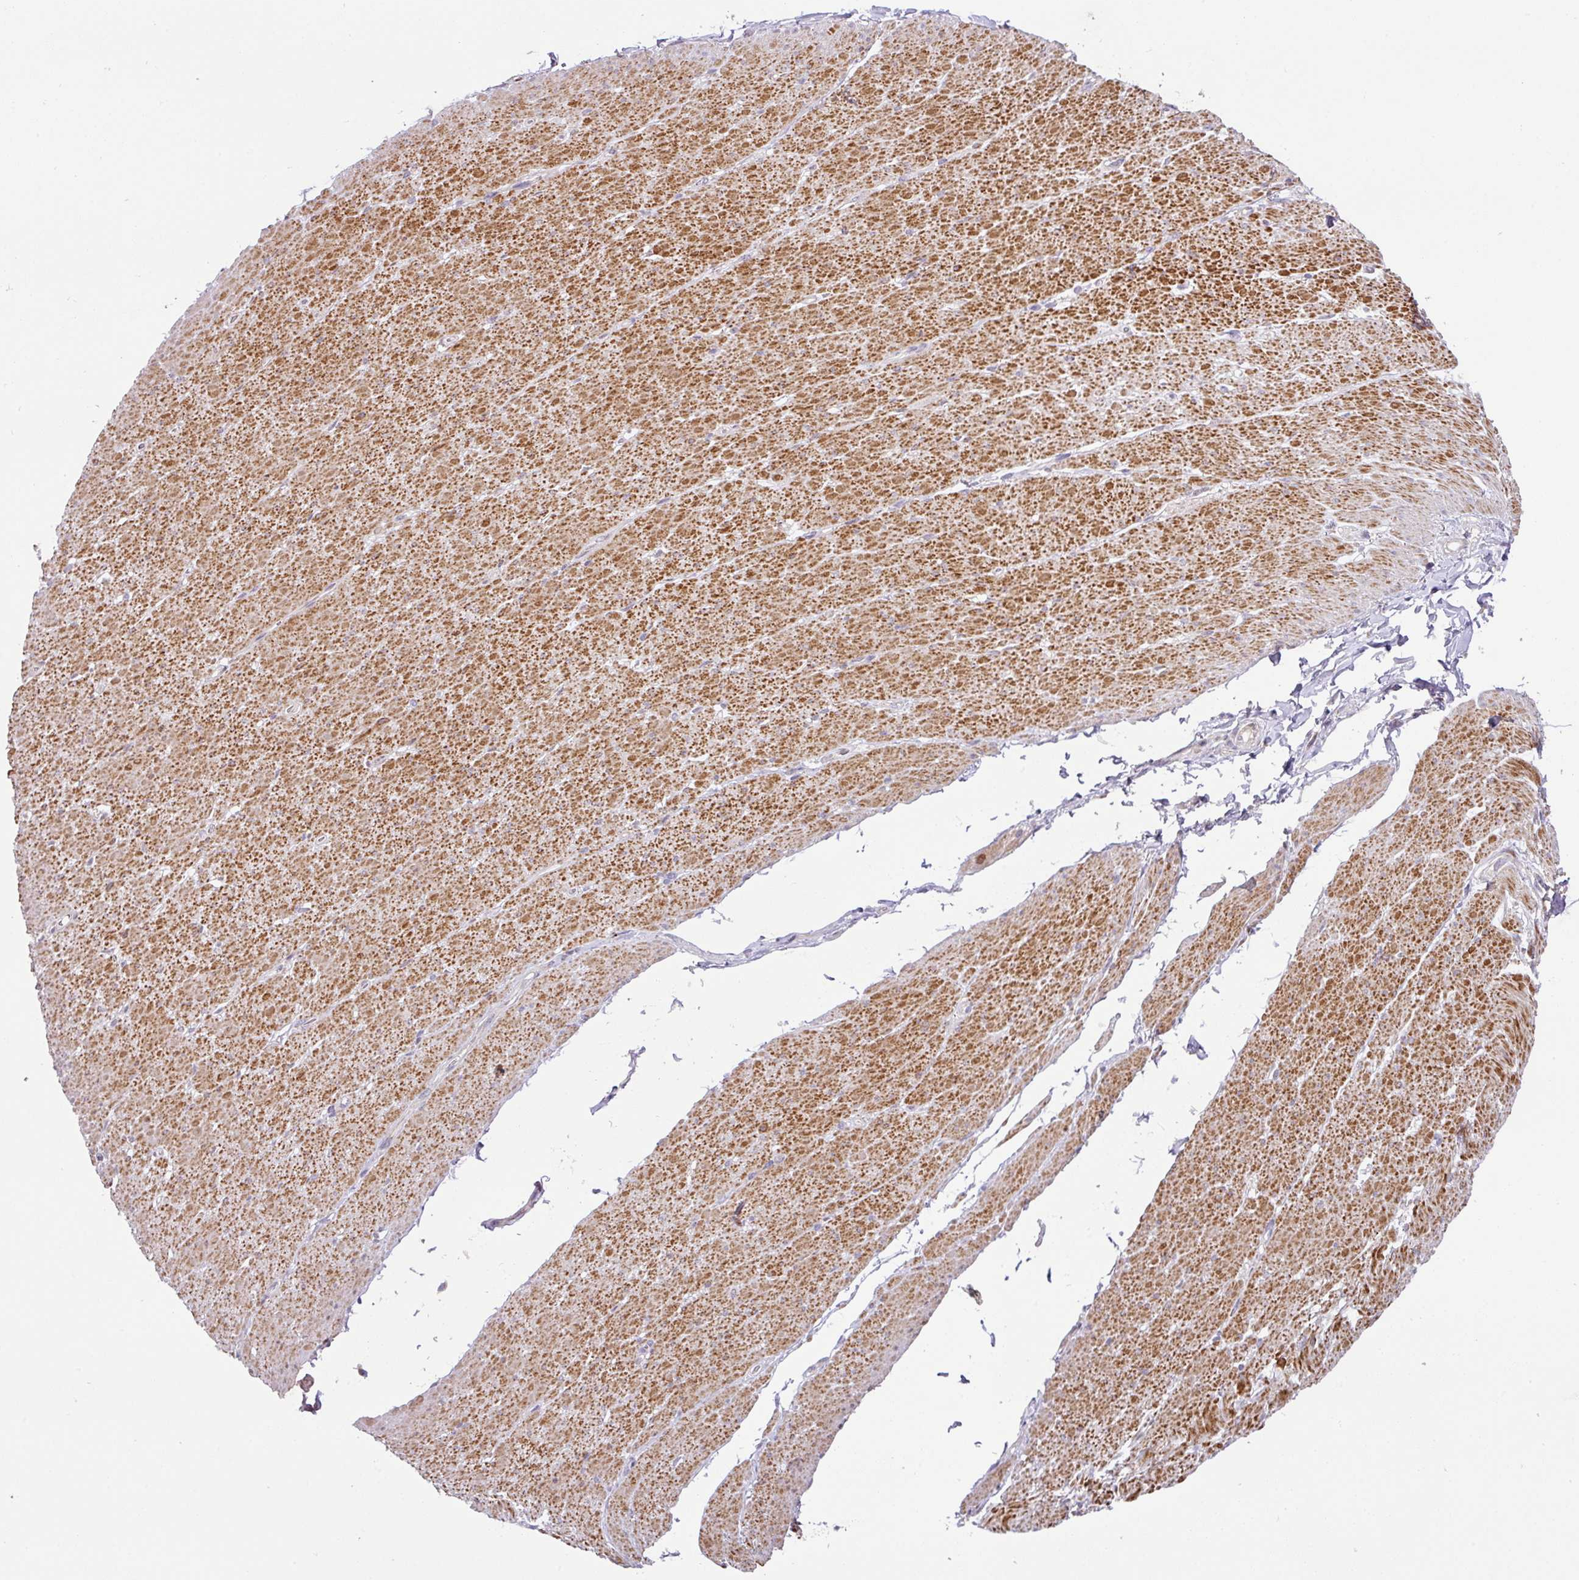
{"staining": {"intensity": "moderate", "quantity": ">75%", "location": "cytoplasmic/membranous"}, "tissue": "smooth muscle", "cell_type": "Smooth muscle cells", "image_type": "normal", "snomed": [{"axis": "morphology", "description": "Normal tissue, NOS"}, {"axis": "topography", "description": "Smooth muscle"}, {"axis": "topography", "description": "Rectum"}], "caption": "DAB immunohistochemical staining of unremarkable smooth muscle shows moderate cytoplasmic/membranous protein expression in approximately >75% of smooth muscle cells. (DAB (3,3'-diaminobenzidine) IHC with brightfield microscopy, high magnification).", "gene": "ENSG00000269547", "patient": {"sex": "male", "age": 53}}